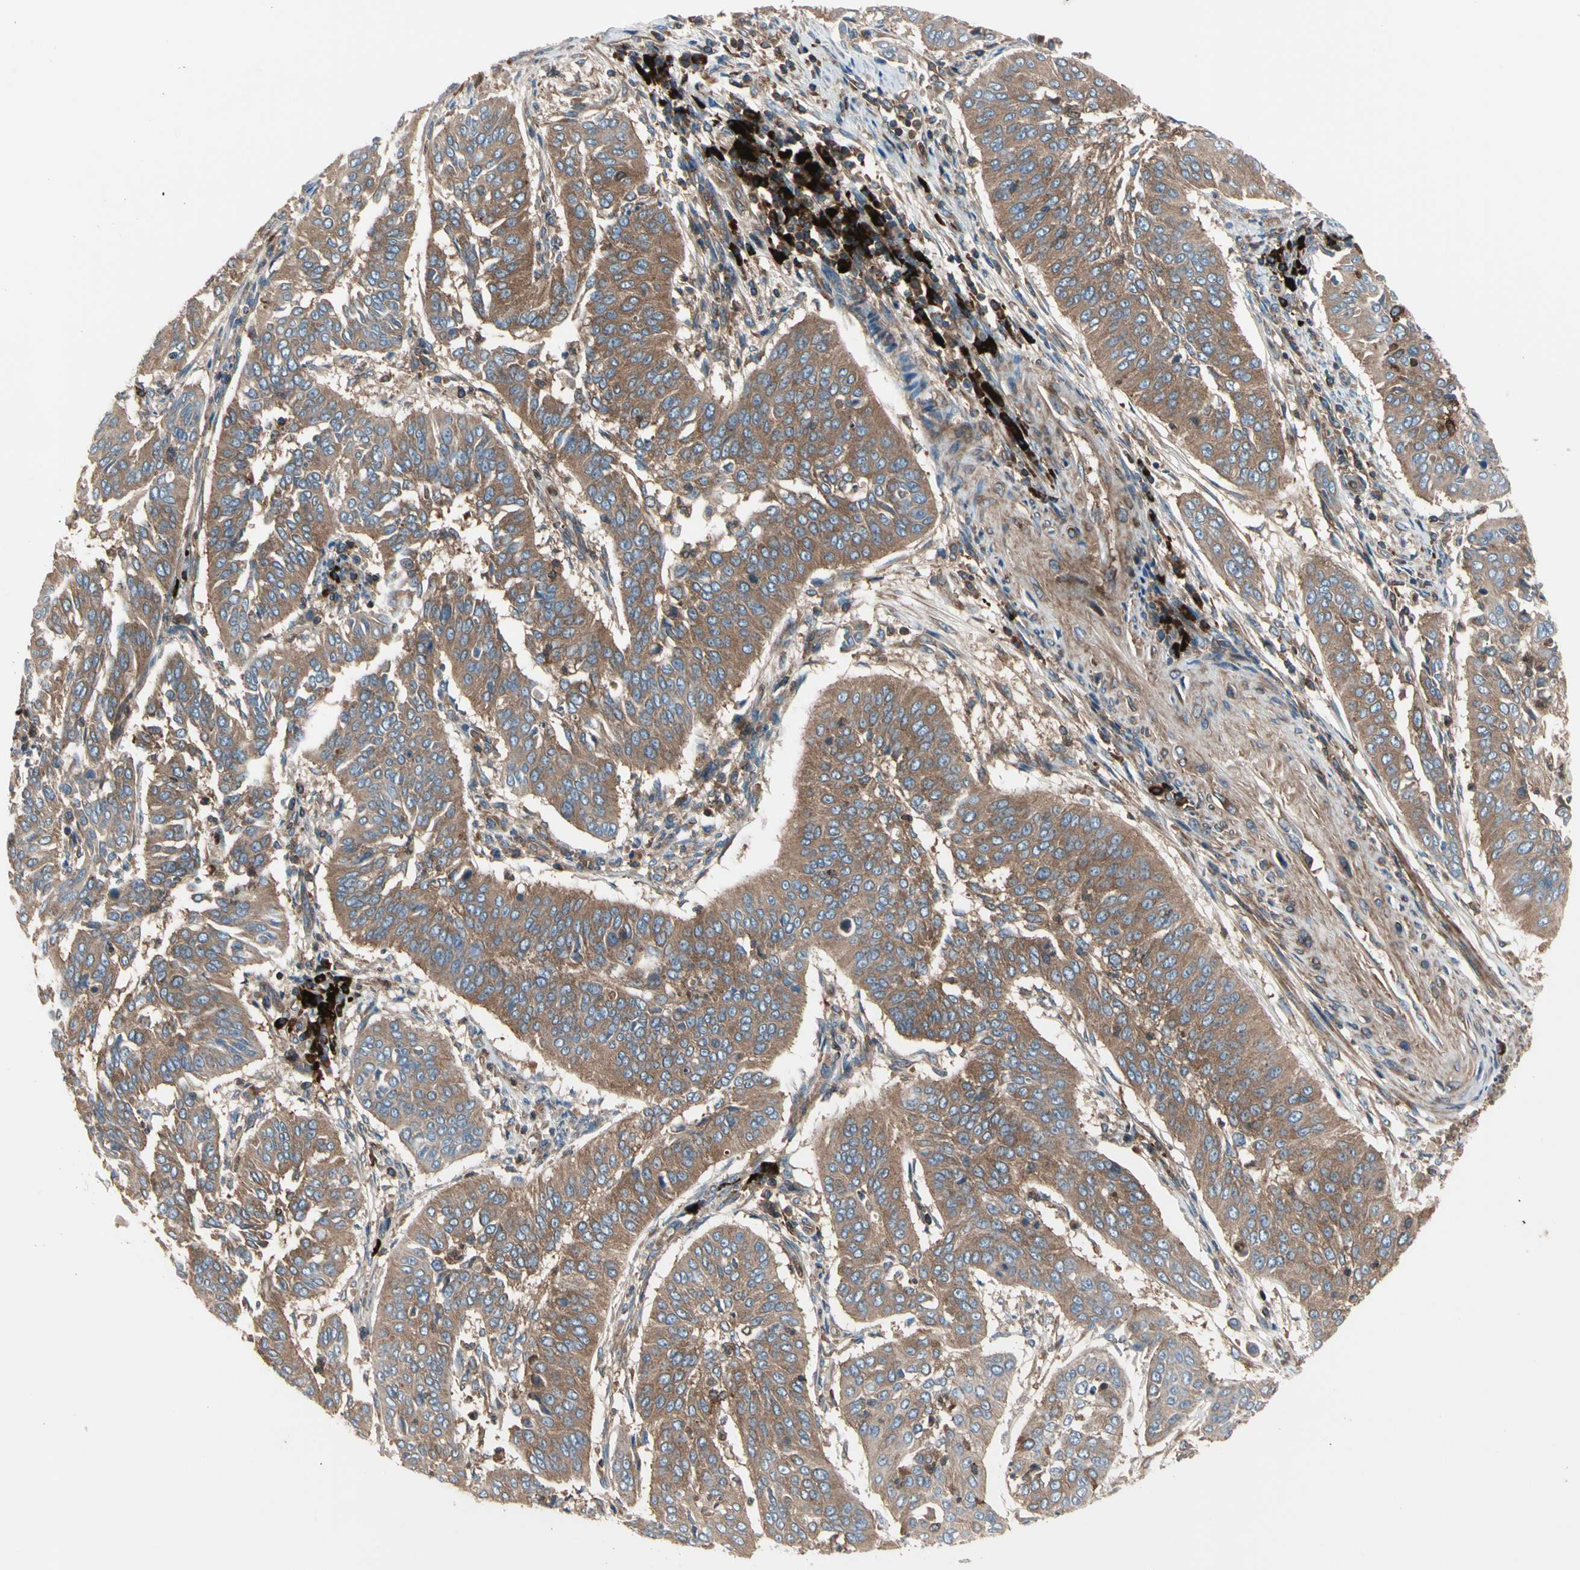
{"staining": {"intensity": "moderate", "quantity": ">75%", "location": "cytoplasmic/membranous"}, "tissue": "cervical cancer", "cell_type": "Tumor cells", "image_type": "cancer", "snomed": [{"axis": "morphology", "description": "Normal tissue, NOS"}, {"axis": "morphology", "description": "Squamous cell carcinoma, NOS"}, {"axis": "topography", "description": "Cervix"}], "caption": "Human cervical cancer stained with a brown dye demonstrates moderate cytoplasmic/membranous positive expression in about >75% of tumor cells.", "gene": "ROCK1", "patient": {"sex": "female", "age": 39}}